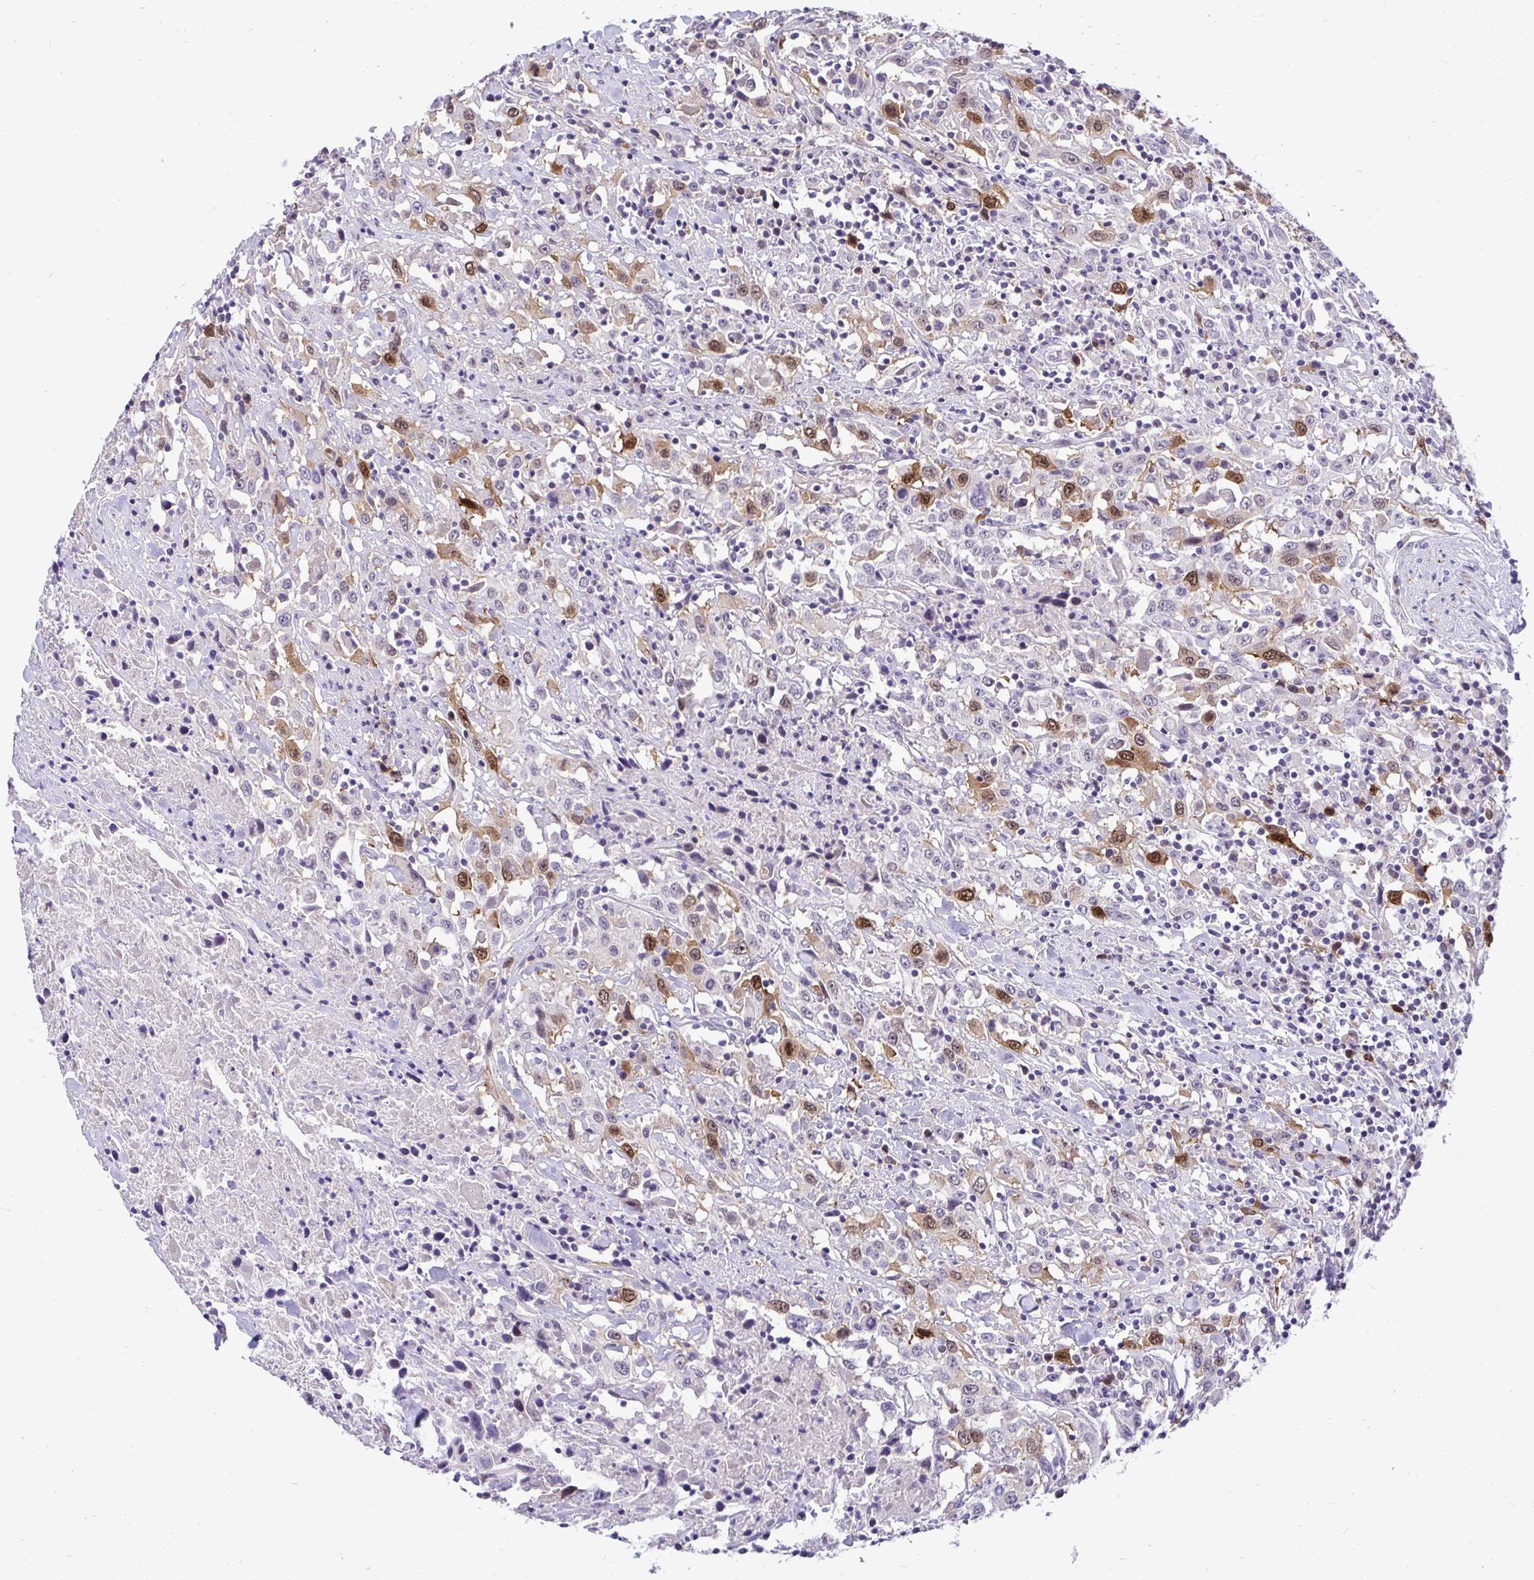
{"staining": {"intensity": "moderate", "quantity": "25%-75%", "location": "cytoplasmic/membranous,nuclear"}, "tissue": "urothelial cancer", "cell_type": "Tumor cells", "image_type": "cancer", "snomed": [{"axis": "morphology", "description": "Urothelial carcinoma, High grade"}, {"axis": "topography", "description": "Urinary bladder"}], "caption": "Urothelial cancer stained with DAB immunohistochemistry (IHC) demonstrates medium levels of moderate cytoplasmic/membranous and nuclear expression in approximately 25%-75% of tumor cells. The staining was performed using DAB (3,3'-diaminobenzidine) to visualize the protein expression in brown, while the nuclei were stained in blue with hematoxylin (Magnification: 20x).", "gene": "CDC20", "patient": {"sex": "male", "age": 61}}